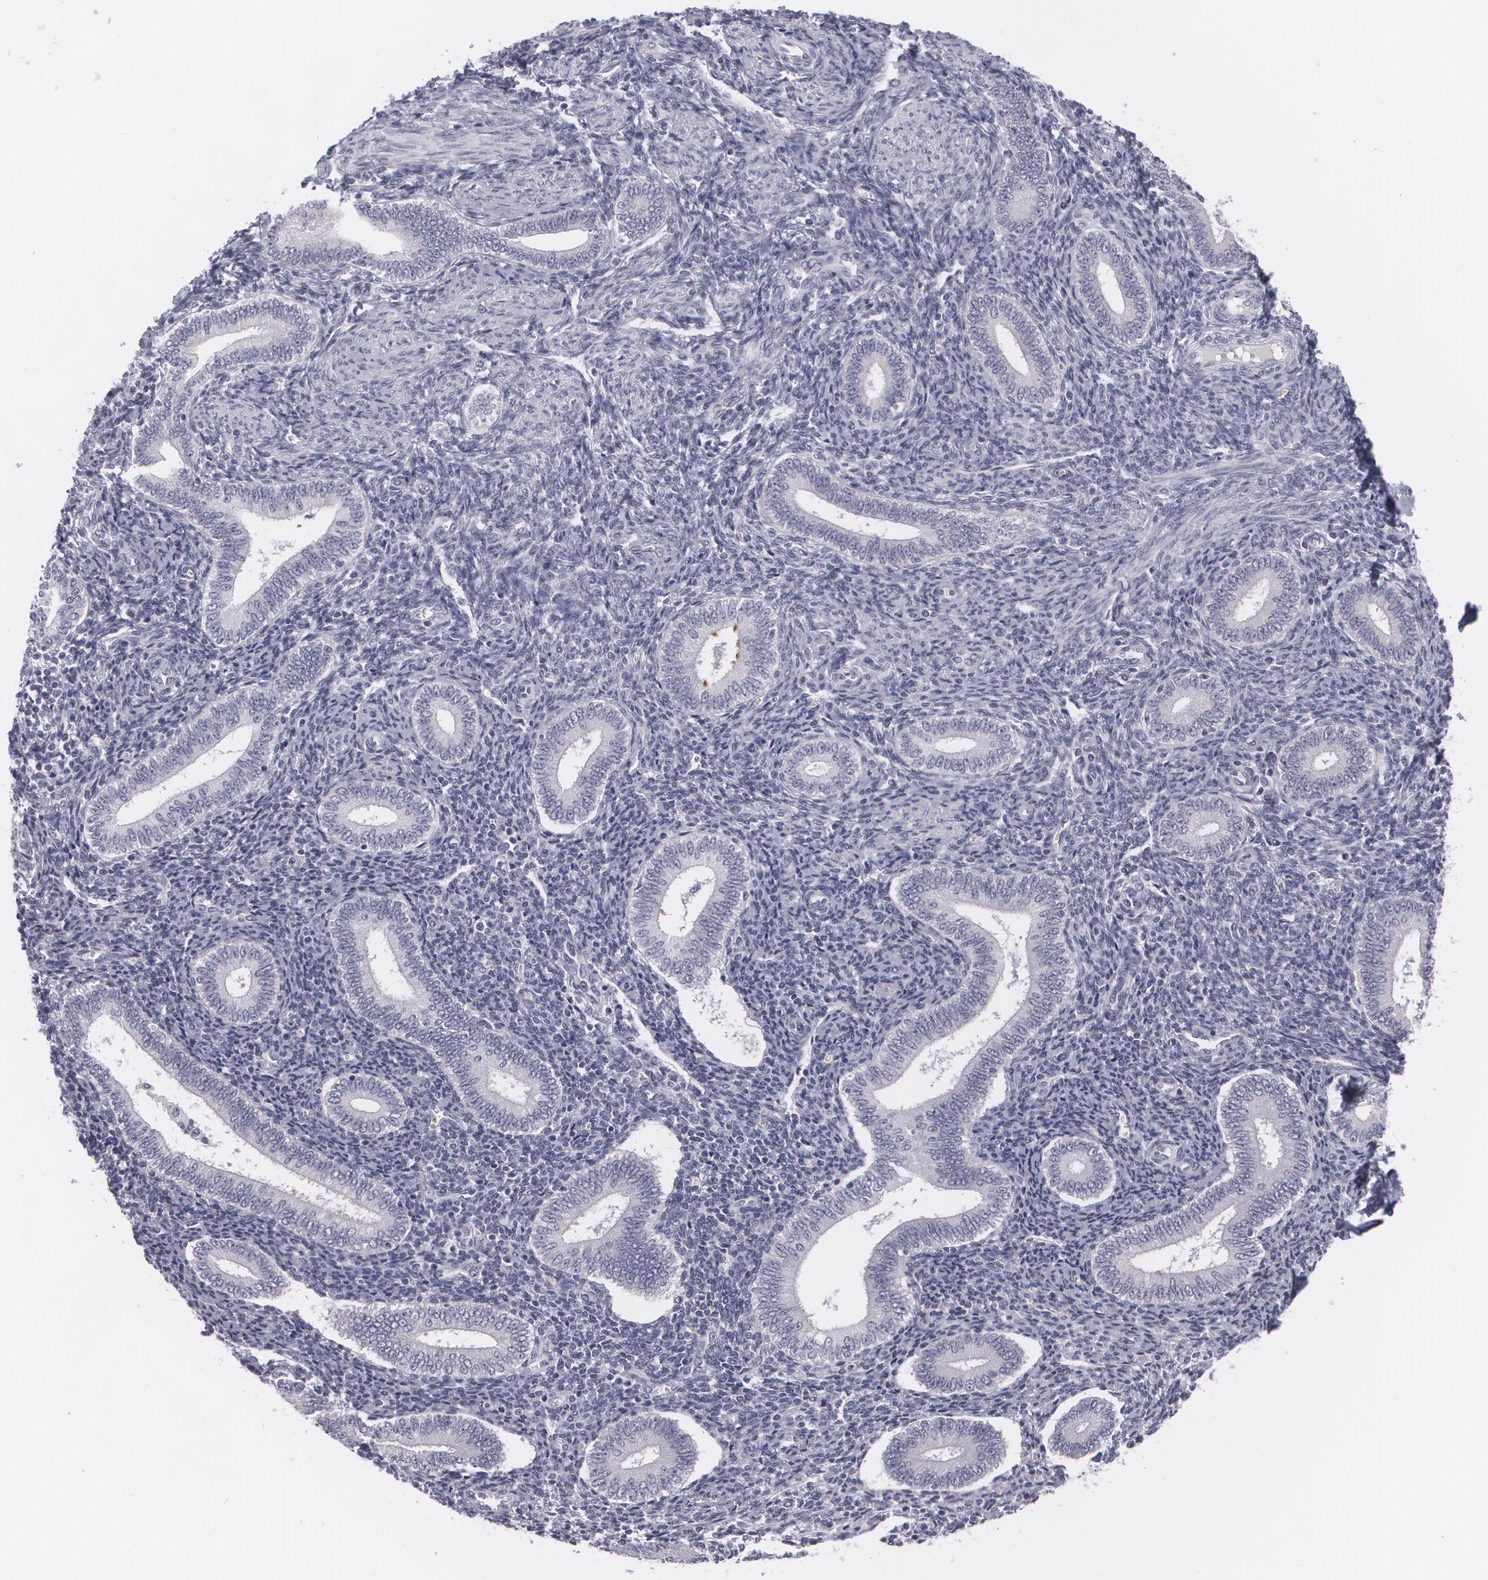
{"staining": {"intensity": "negative", "quantity": "none", "location": "none"}, "tissue": "endometrium", "cell_type": "Cells in endometrial stroma", "image_type": "normal", "snomed": [{"axis": "morphology", "description": "Normal tissue, NOS"}, {"axis": "topography", "description": "Endometrium"}], "caption": "High power microscopy micrograph of an immunohistochemistry micrograph of unremarkable endometrium, revealing no significant expression in cells in endometrial stroma.", "gene": "MBNL3", "patient": {"sex": "female", "age": 35}}